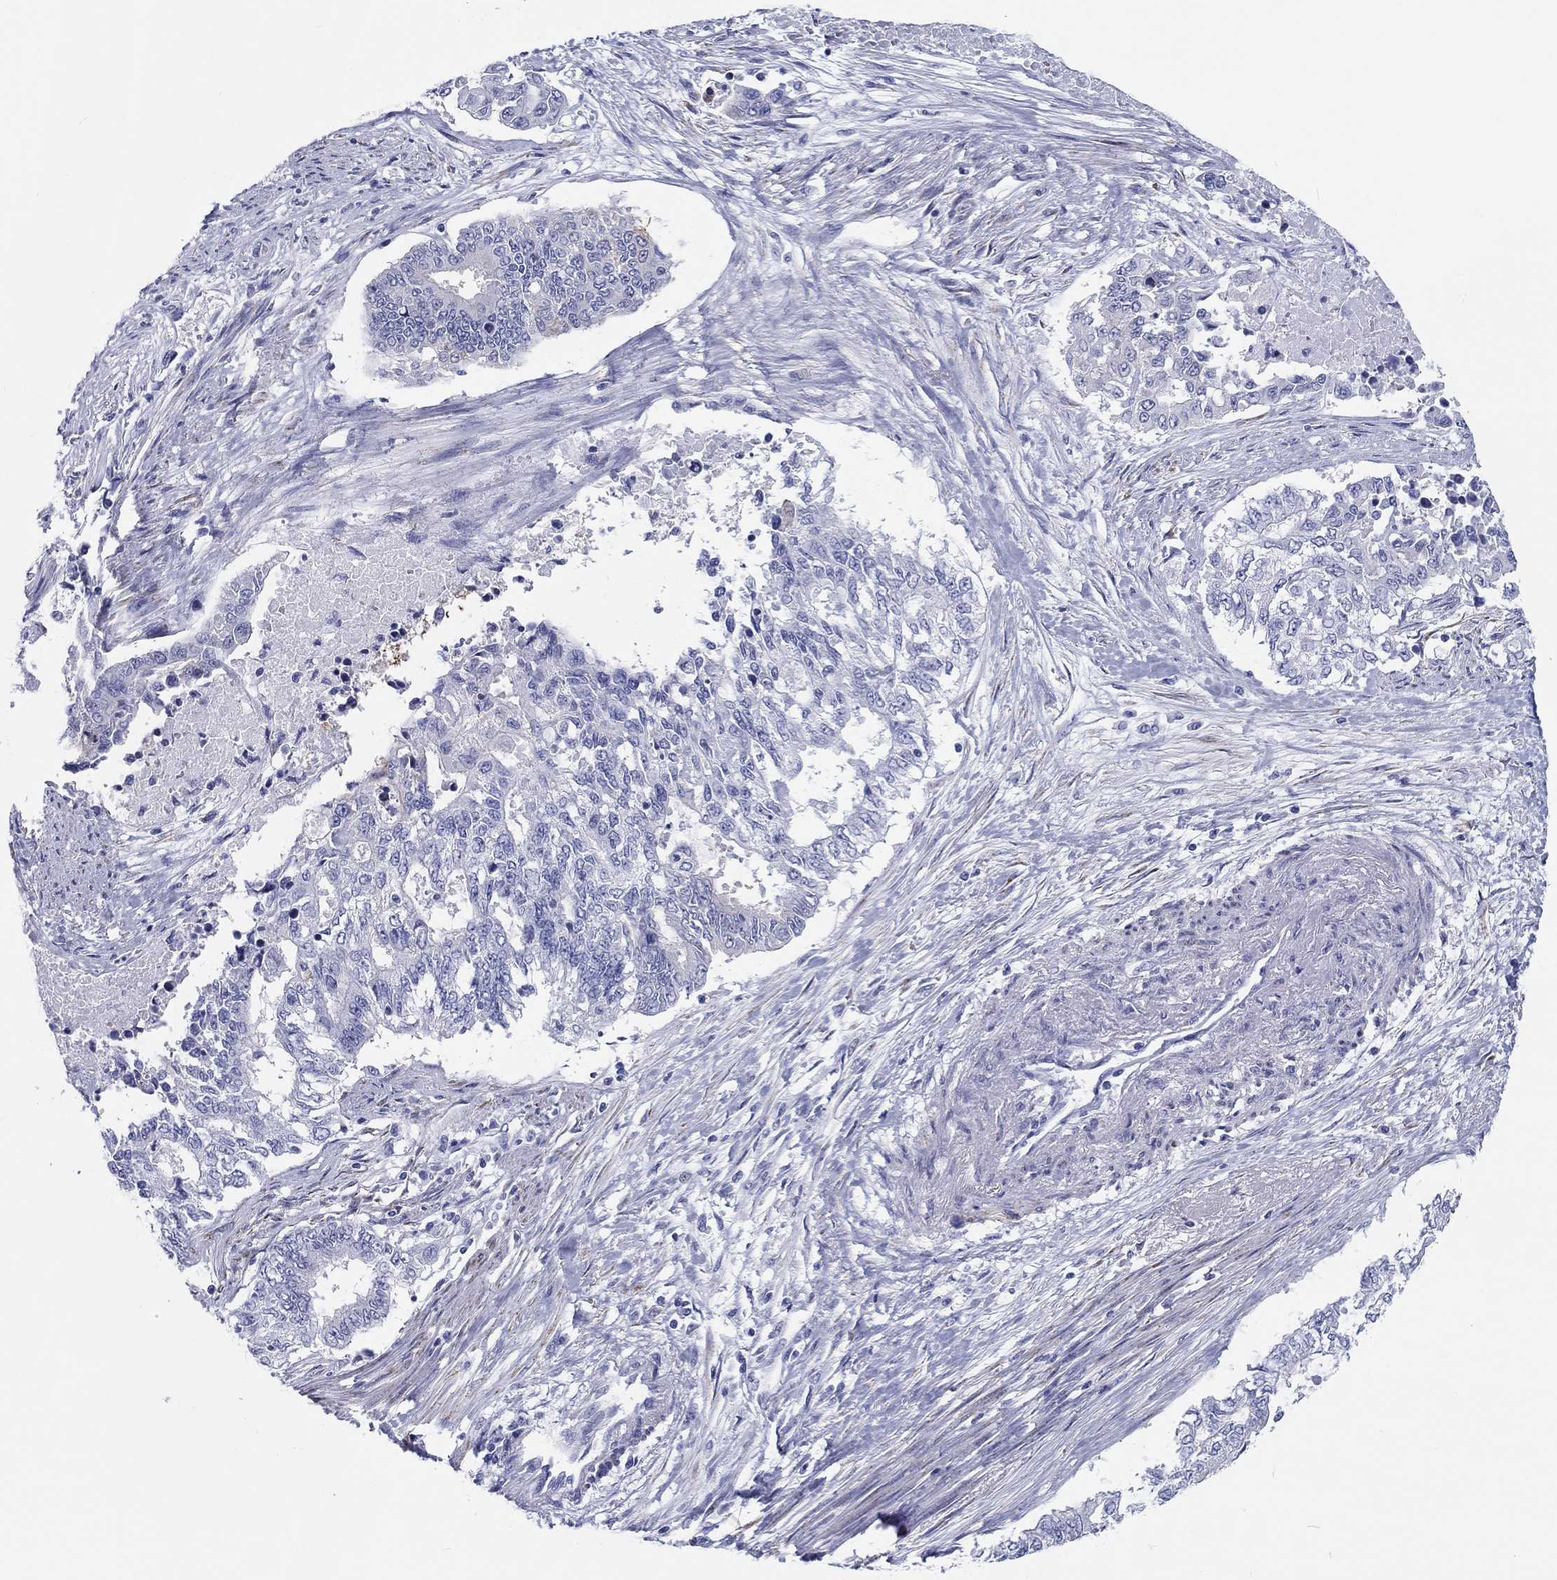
{"staining": {"intensity": "strong", "quantity": "<25%", "location": "cytoplasmic/membranous"}, "tissue": "endometrial cancer", "cell_type": "Tumor cells", "image_type": "cancer", "snomed": [{"axis": "morphology", "description": "Adenocarcinoma, NOS"}, {"axis": "topography", "description": "Uterus"}], "caption": "IHC photomicrograph of neoplastic tissue: endometrial cancer (adenocarcinoma) stained using IHC reveals medium levels of strong protein expression localized specifically in the cytoplasmic/membranous of tumor cells, appearing as a cytoplasmic/membranous brown color.", "gene": "H1-1", "patient": {"sex": "female", "age": 59}}